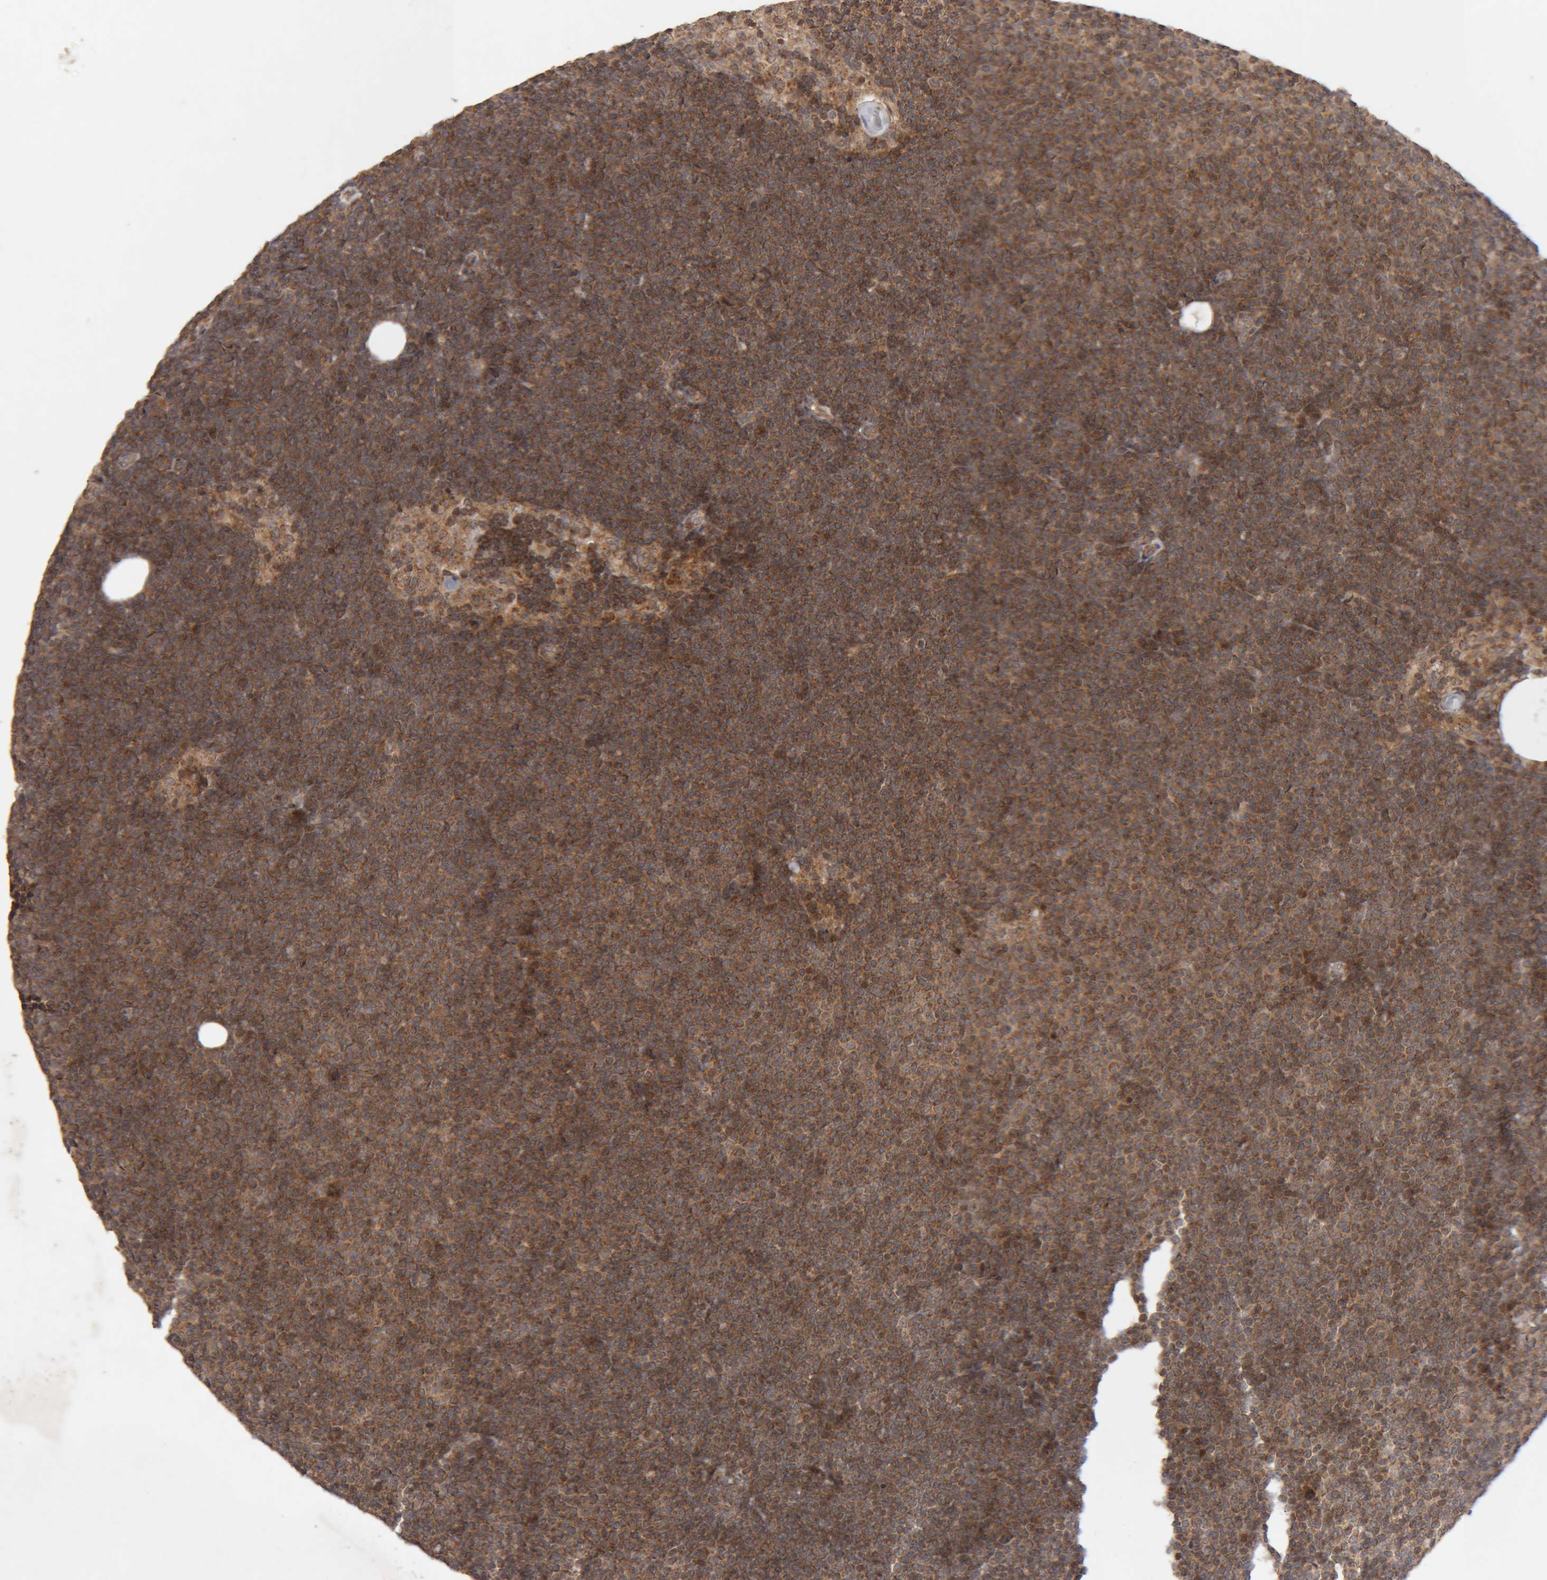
{"staining": {"intensity": "moderate", "quantity": ">75%", "location": "cytoplasmic/membranous"}, "tissue": "lymphoma", "cell_type": "Tumor cells", "image_type": "cancer", "snomed": [{"axis": "morphology", "description": "Malignant lymphoma, non-Hodgkin's type, Low grade"}, {"axis": "topography", "description": "Lymph node"}], "caption": "Brown immunohistochemical staining in human lymphoma reveals moderate cytoplasmic/membranous staining in approximately >75% of tumor cells. Nuclei are stained in blue.", "gene": "KIF21B", "patient": {"sex": "female", "age": 53}}